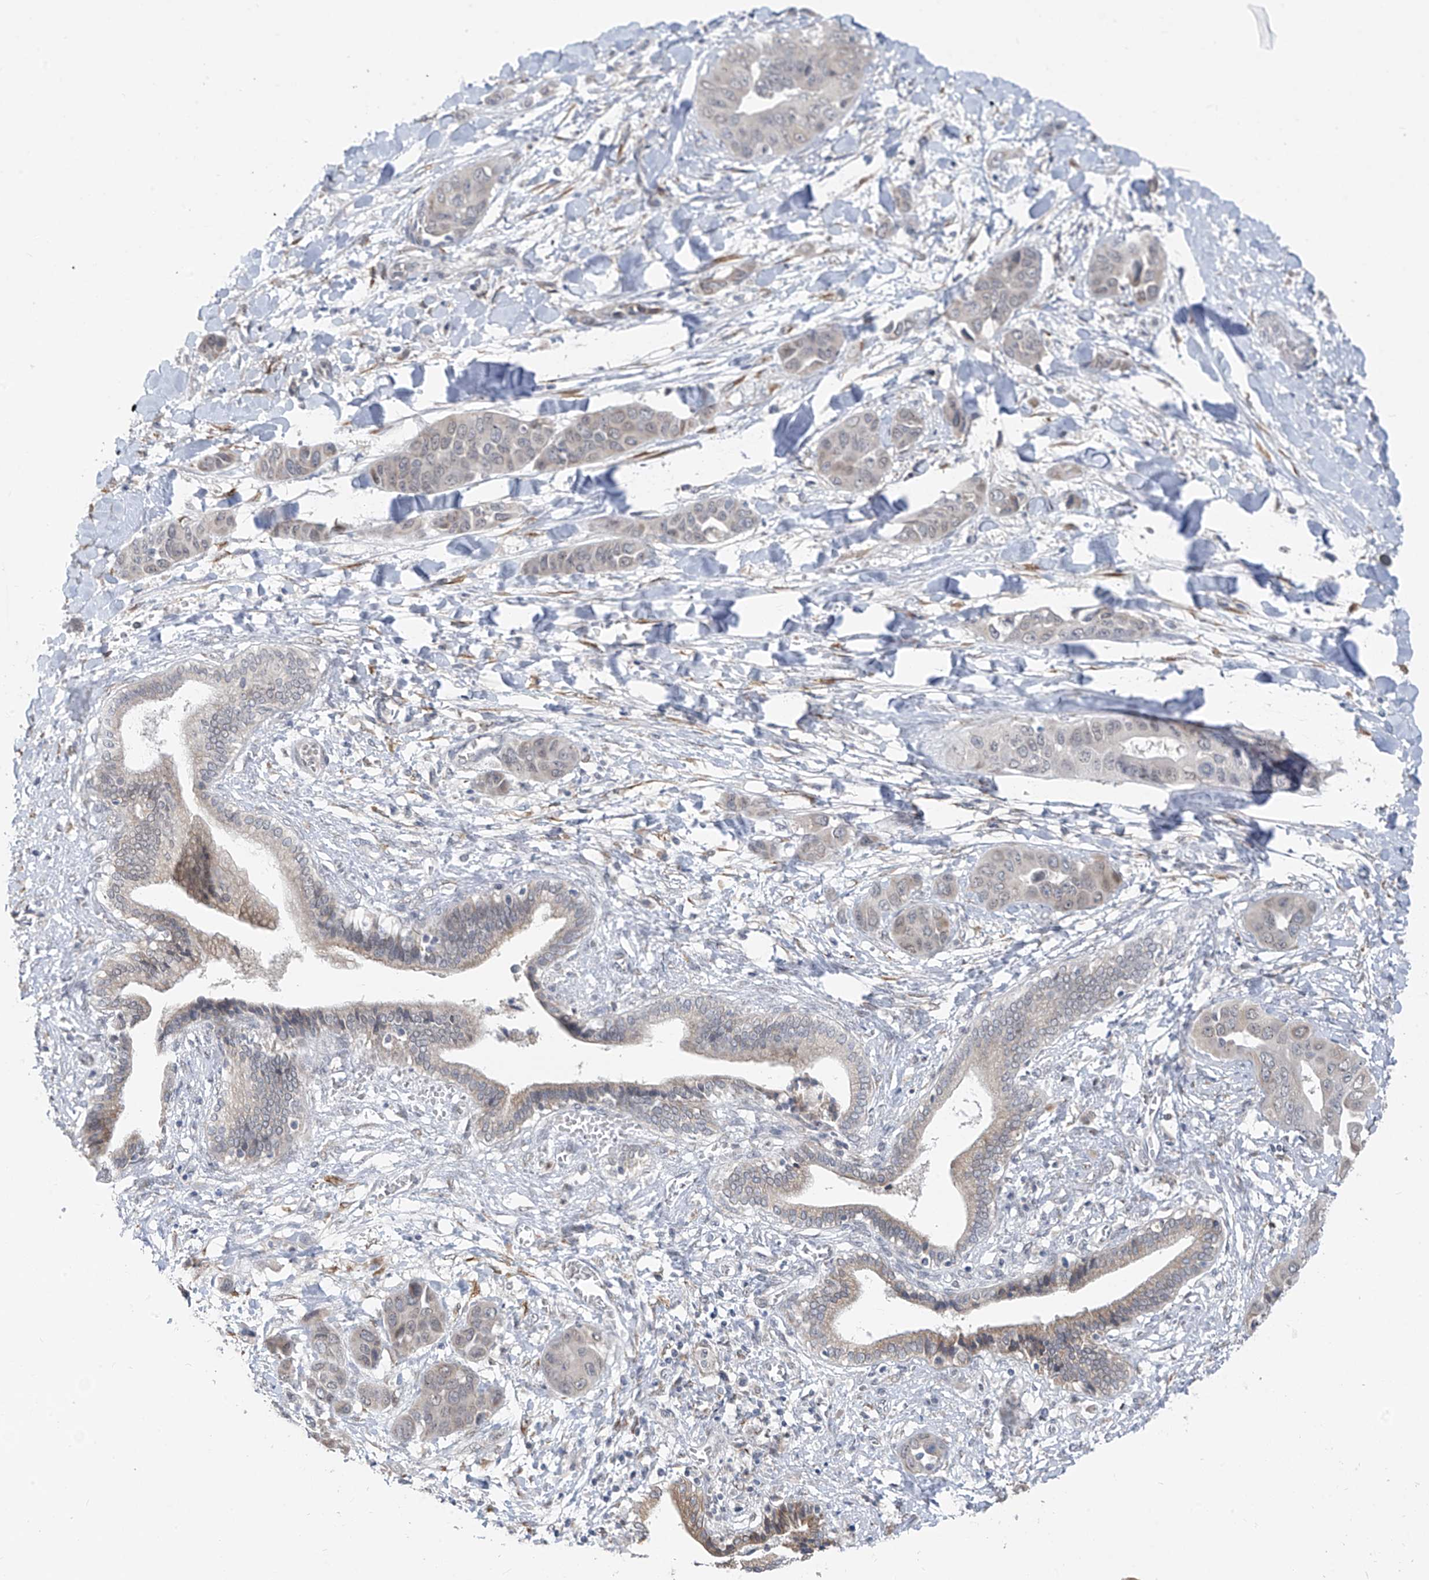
{"staining": {"intensity": "weak", "quantity": "<25%", "location": "cytoplasmic/membranous"}, "tissue": "liver cancer", "cell_type": "Tumor cells", "image_type": "cancer", "snomed": [{"axis": "morphology", "description": "Cholangiocarcinoma"}, {"axis": "topography", "description": "Liver"}], "caption": "The photomicrograph demonstrates no staining of tumor cells in cholangiocarcinoma (liver). (DAB (3,3'-diaminobenzidine) immunohistochemistry (IHC) visualized using brightfield microscopy, high magnification).", "gene": "CYP4V2", "patient": {"sex": "female", "age": 52}}